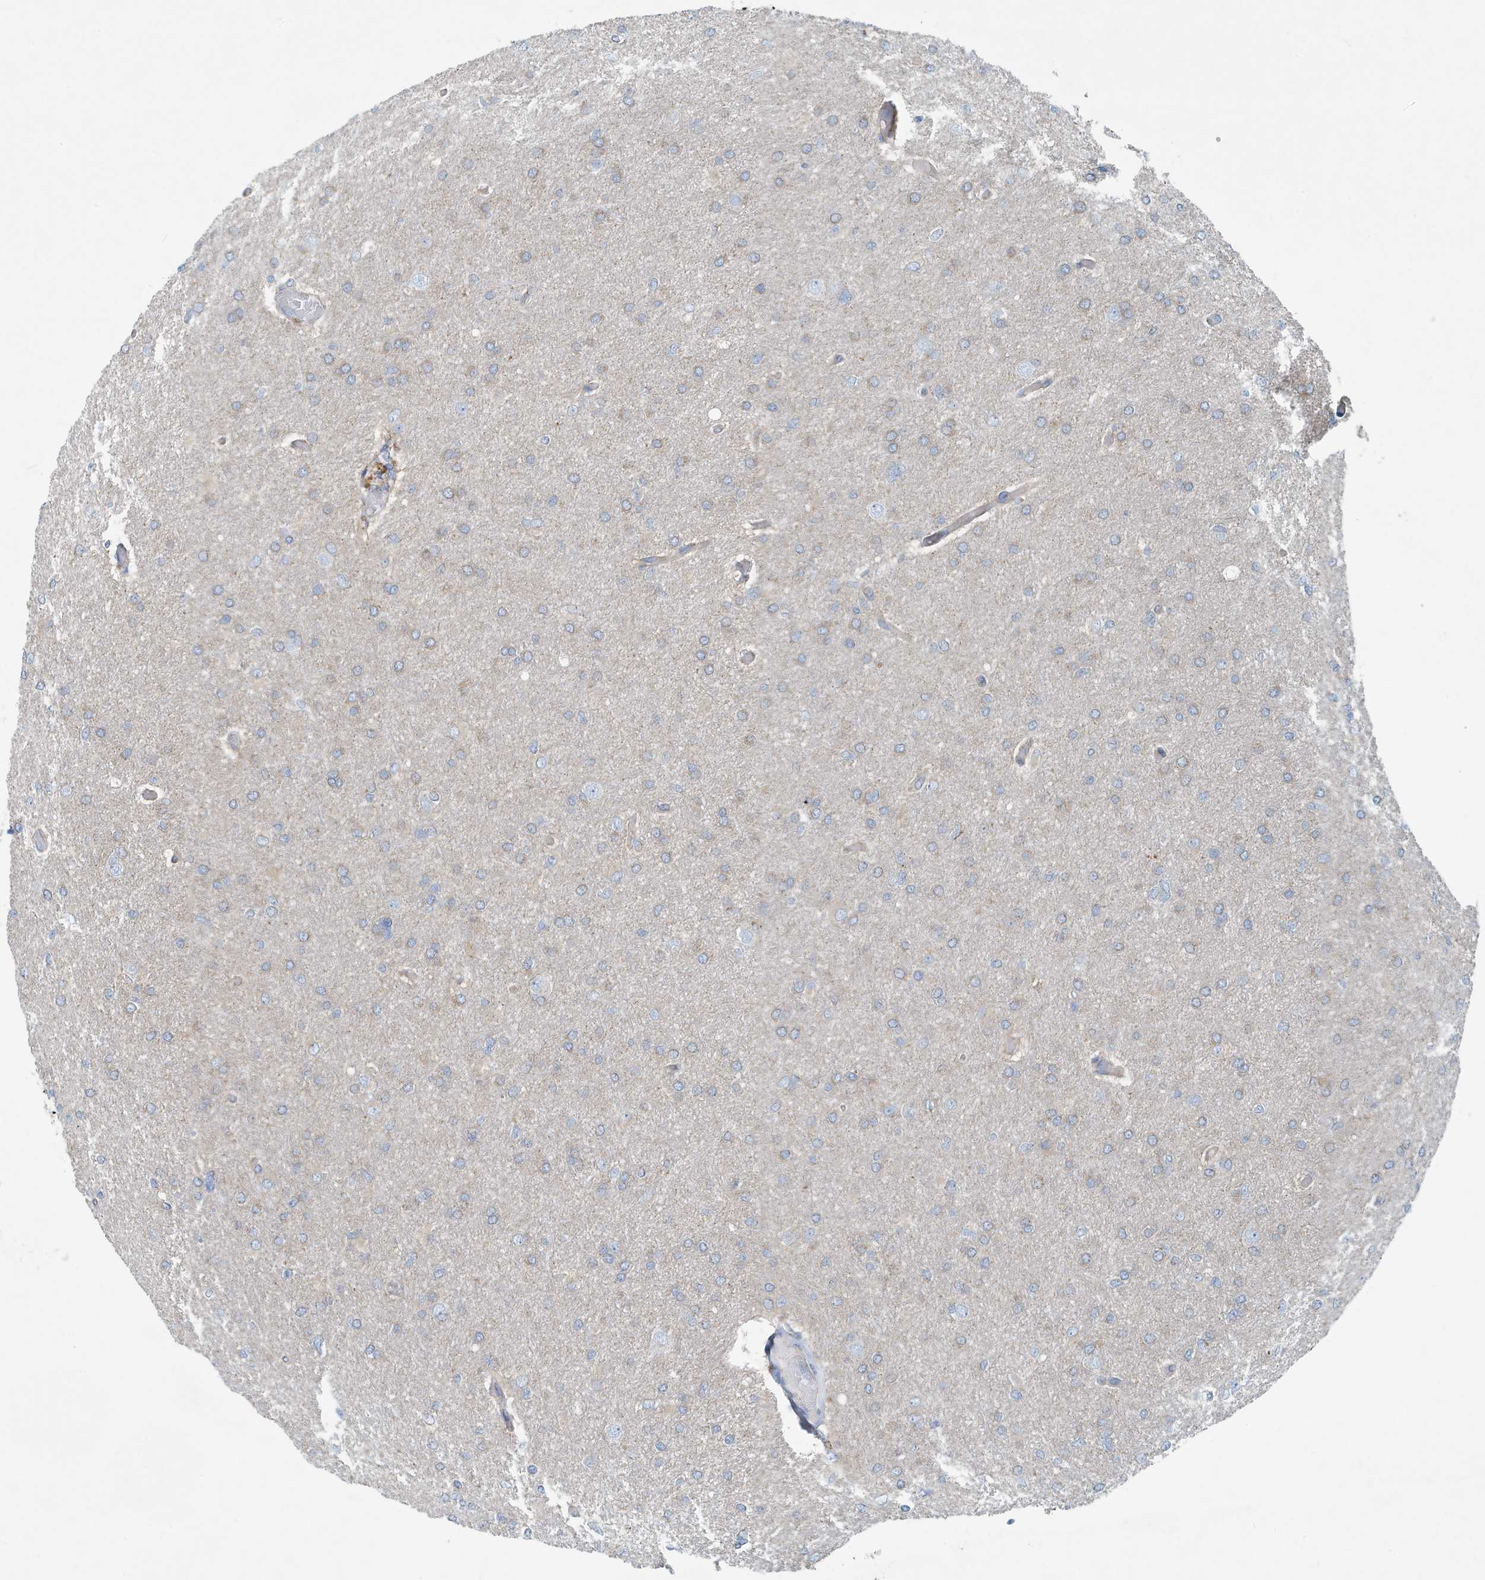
{"staining": {"intensity": "negative", "quantity": "none", "location": "none"}, "tissue": "glioma", "cell_type": "Tumor cells", "image_type": "cancer", "snomed": [{"axis": "morphology", "description": "Glioma, malignant, High grade"}, {"axis": "topography", "description": "Cerebral cortex"}], "caption": "Immunohistochemistry (IHC) photomicrograph of neoplastic tissue: malignant glioma (high-grade) stained with DAB exhibits no significant protein positivity in tumor cells.", "gene": "PPM1M", "patient": {"sex": "female", "age": 36}}